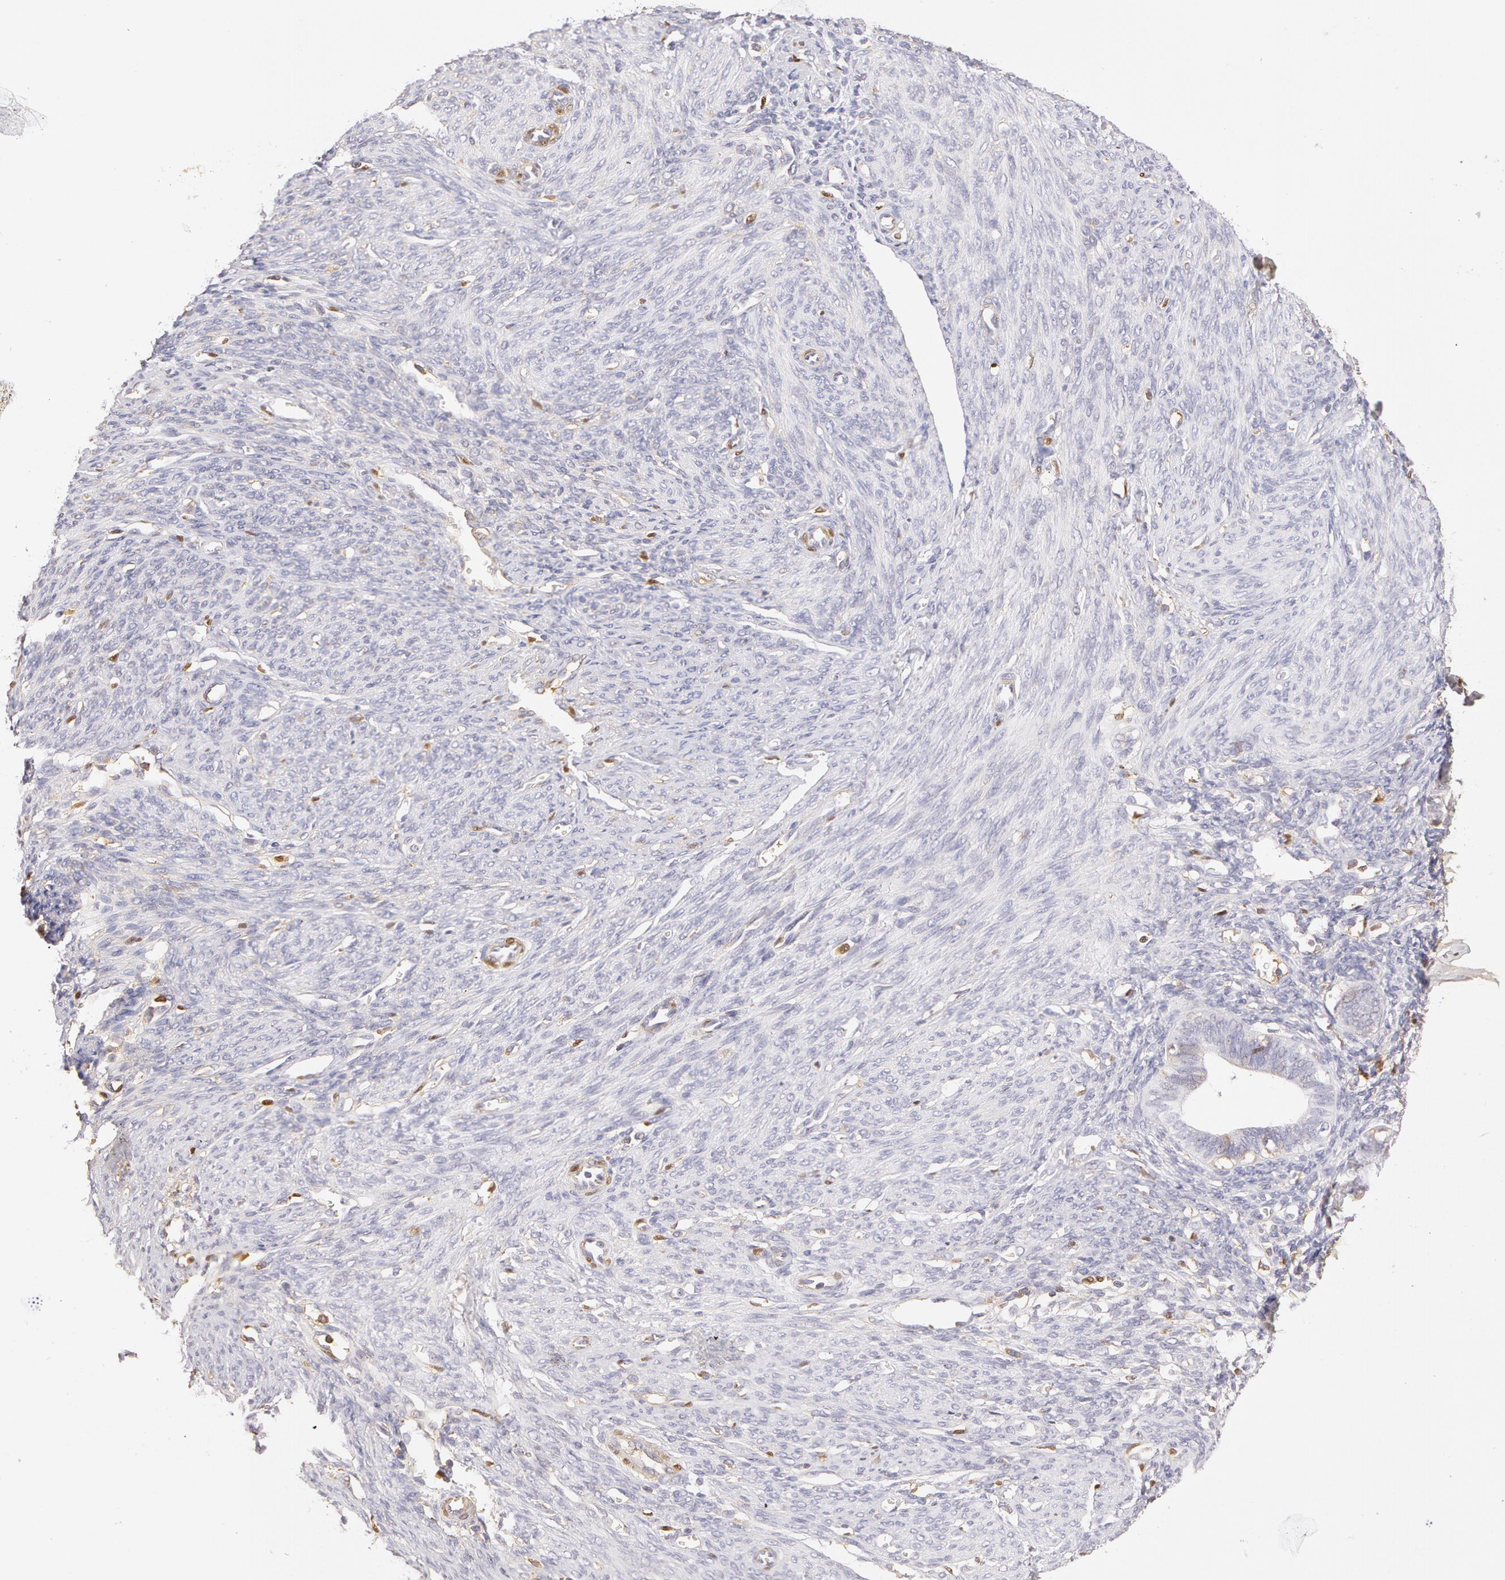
{"staining": {"intensity": "weak", "quantity": "<25%", "location": "cytoplasmic/membranous"}, "tissue": "endometrium", "cell_type": "Cells in endometrial stroma", "image_type": "normal", "snomed": [{"axis": "morphology", "description": "Normal tissue, NOS"}, {"axis": "topography", "description": "Uterus"}], "caption": "An immunohistochemistry (IHC) histopathology image of benign endometrium is shown. There is no staining in cells in endometrial stroma of endometrium. (DAB (3,3'-diaminobenzidine) immunohistochemistry with hematoxylin counter stain).", "gene": "AHSG", "patient": {"sex": "female", "age": 83}}